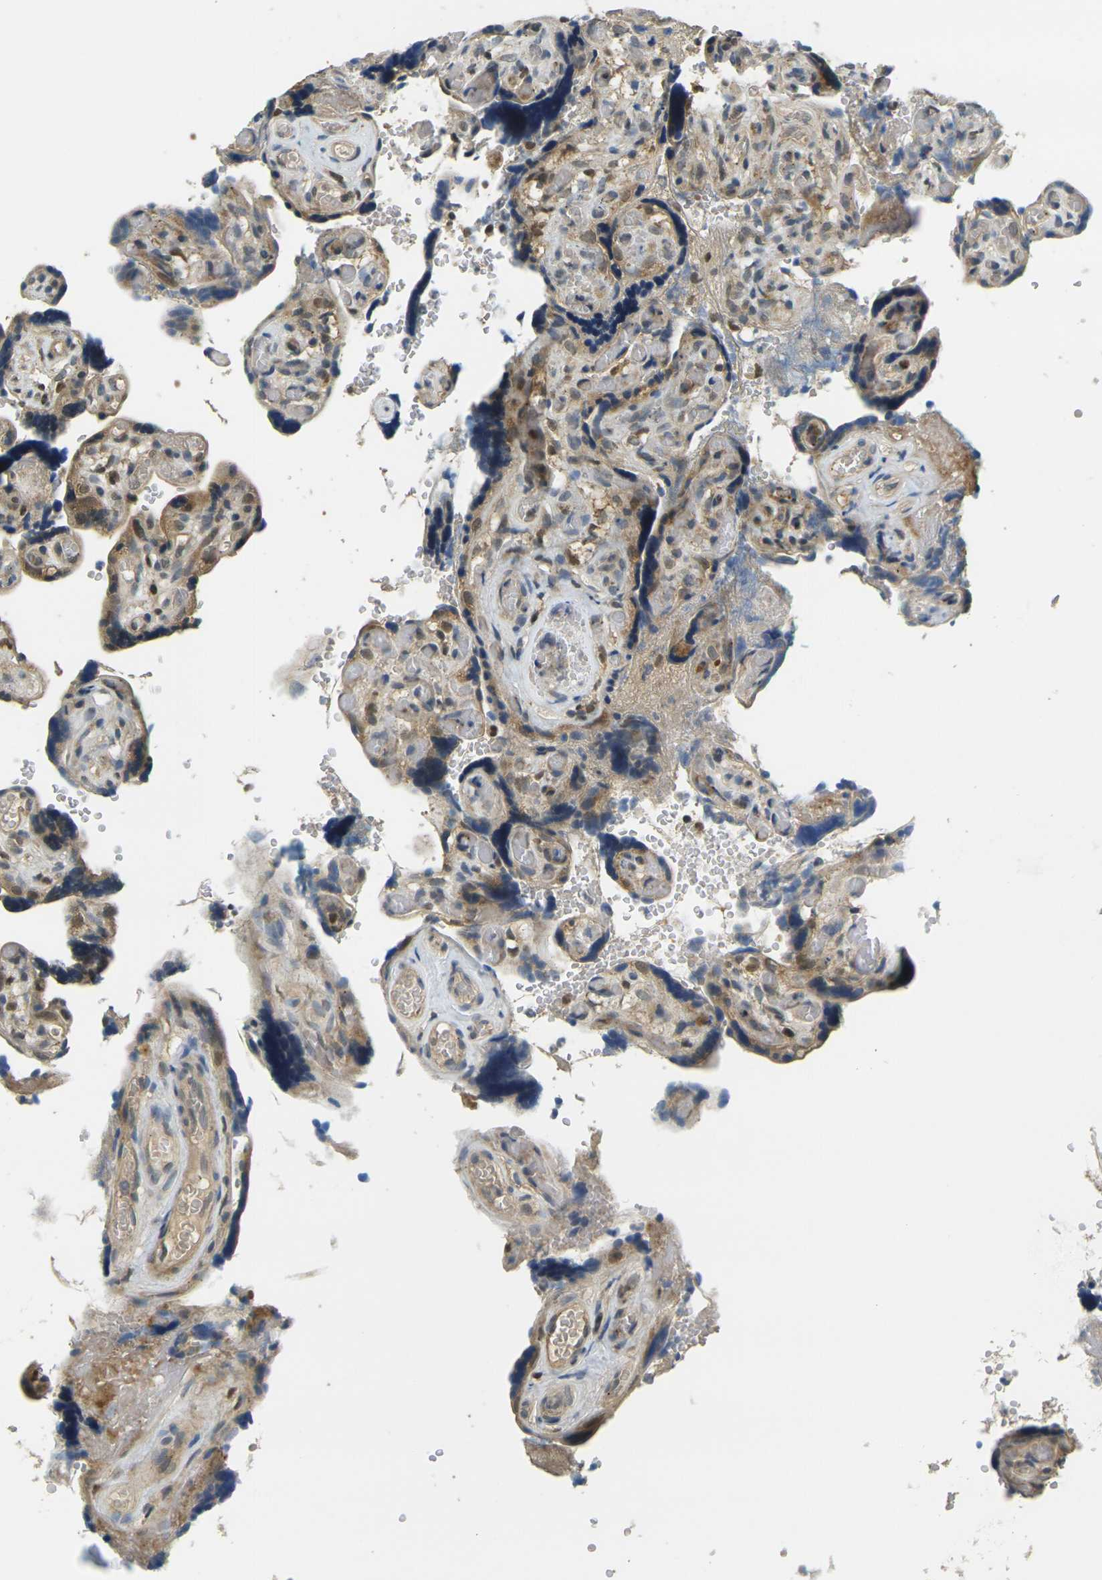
{"staining": {"intensity": "moderate", "quantity": ">75%", "location": "cytoplasmic/membranous,nuclear"}, "tissue": "placenta", "cell_type": "Decidual cells", "image_type": "normal", "snomed": [{"axis": "morphology", "description": "Normal tissue, NOS"}, {"axis": "topography", "description": "Placenta"}], "caption": "IHC staining of benign placenta, which demonstrates medium levels of moderate cytoplasmic/membranous,nuclear expression in approximately >75% of decidual cells indicating moderate cytoplasmic/membranous,nuclear protein positivity. The staining was performed using DAB (brown) for protein detection and nuclei were counterstained in hematoxylin (blue).", "gene": "KLHL8", "patient": {"sex": "female", "age": 30}}